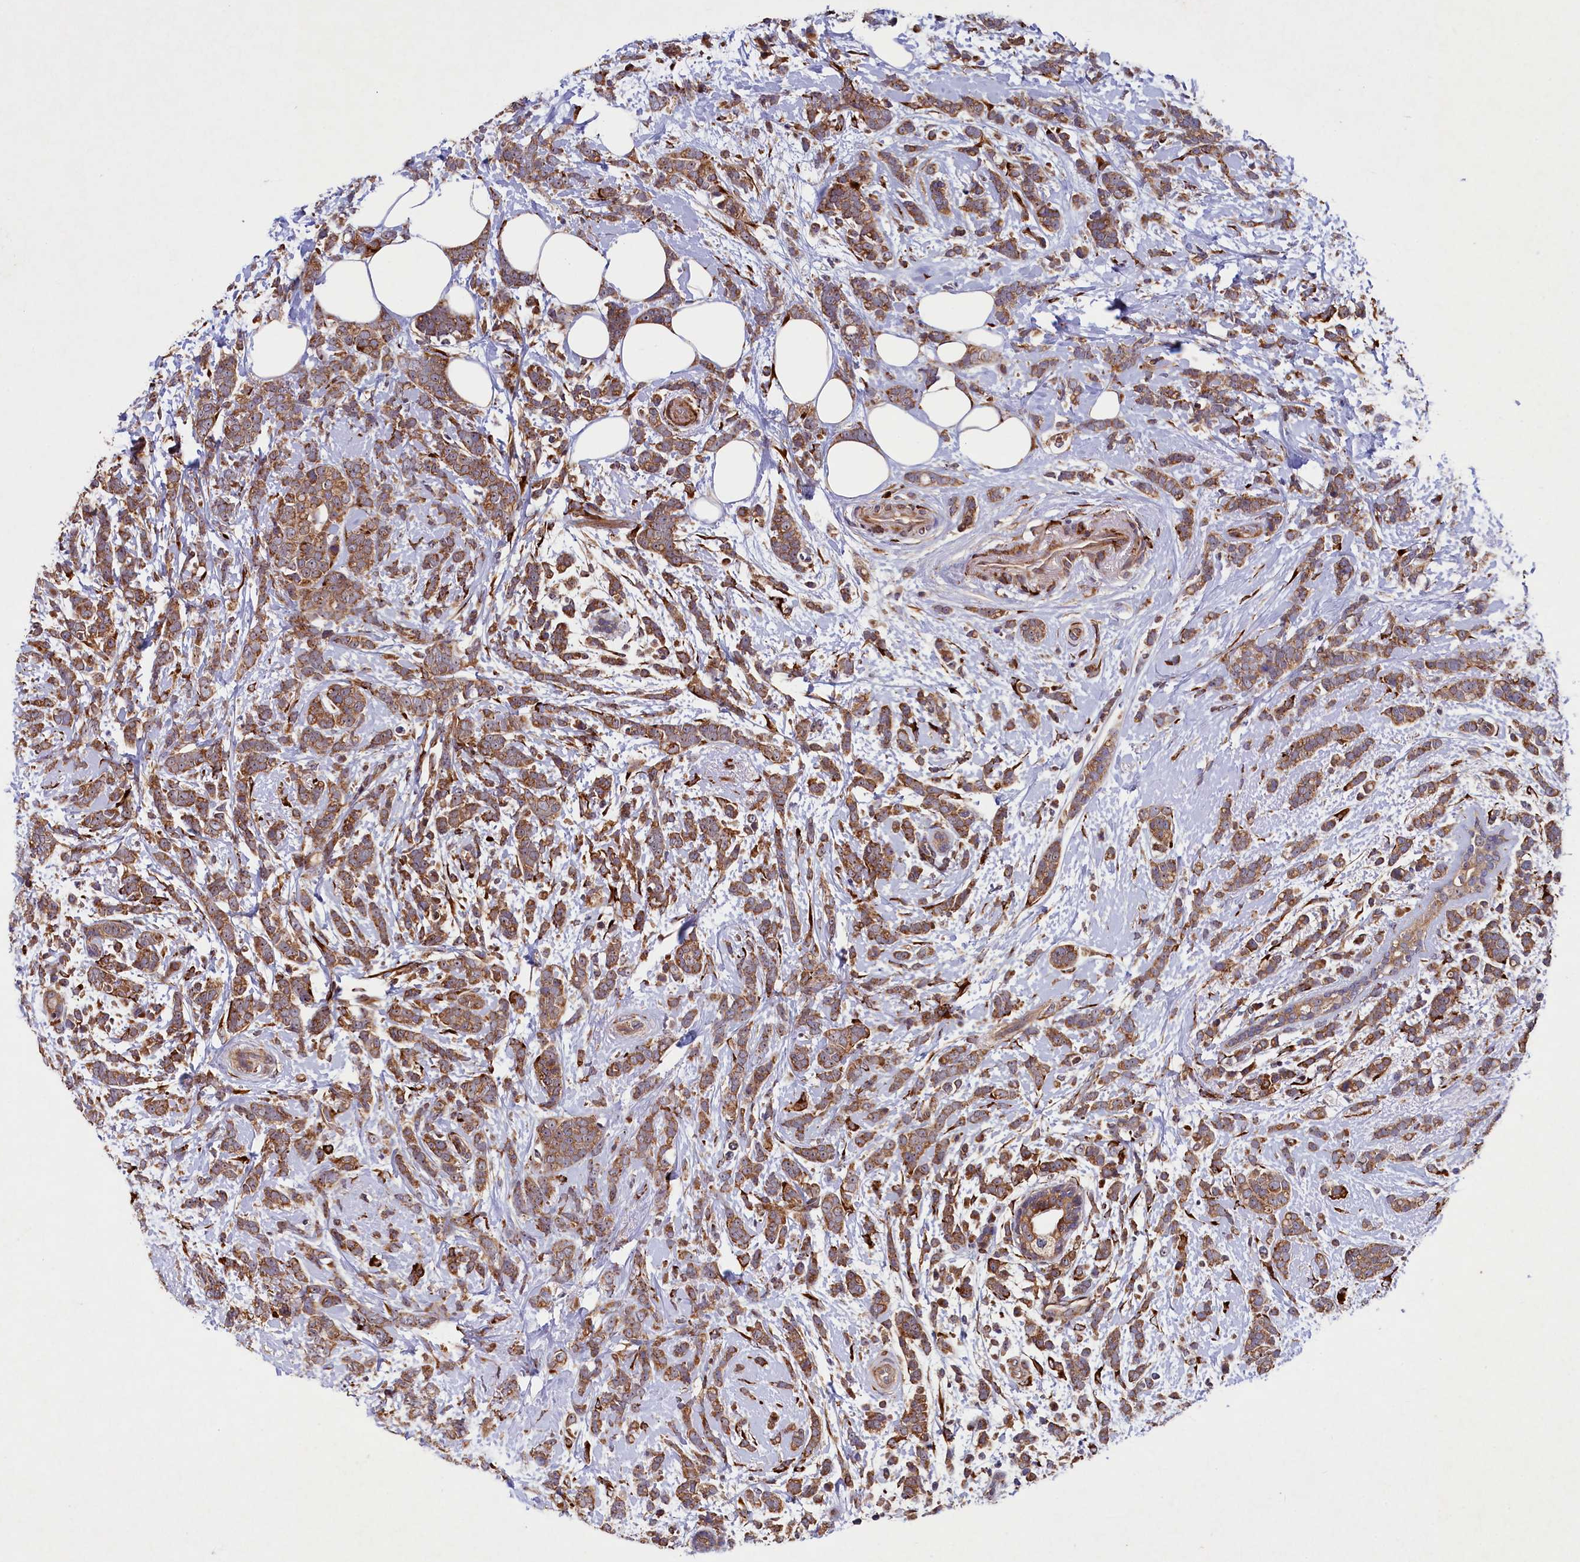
{"staining": {"intensity": "moderate", "quantity": ">75%", "location": "cytoplasmic/membranous"}, "tissue": "breast cancer", "cell_type": "Tumor cells", "image_type": "cancer", "snomed": [{"axis": "morphology", "description": "Lobular carcinoma"}, {"axis": "topography", "description": "Breast"}], "caption": "Immunohistochemical staining of breast lobular carcinoma reveals medium levels of moderate cytoplasmic/membranous positivity in approximately >75% of tumor cells.", "gene": "ARRDC4", "patient": {"sex": "female", "age": 58}}